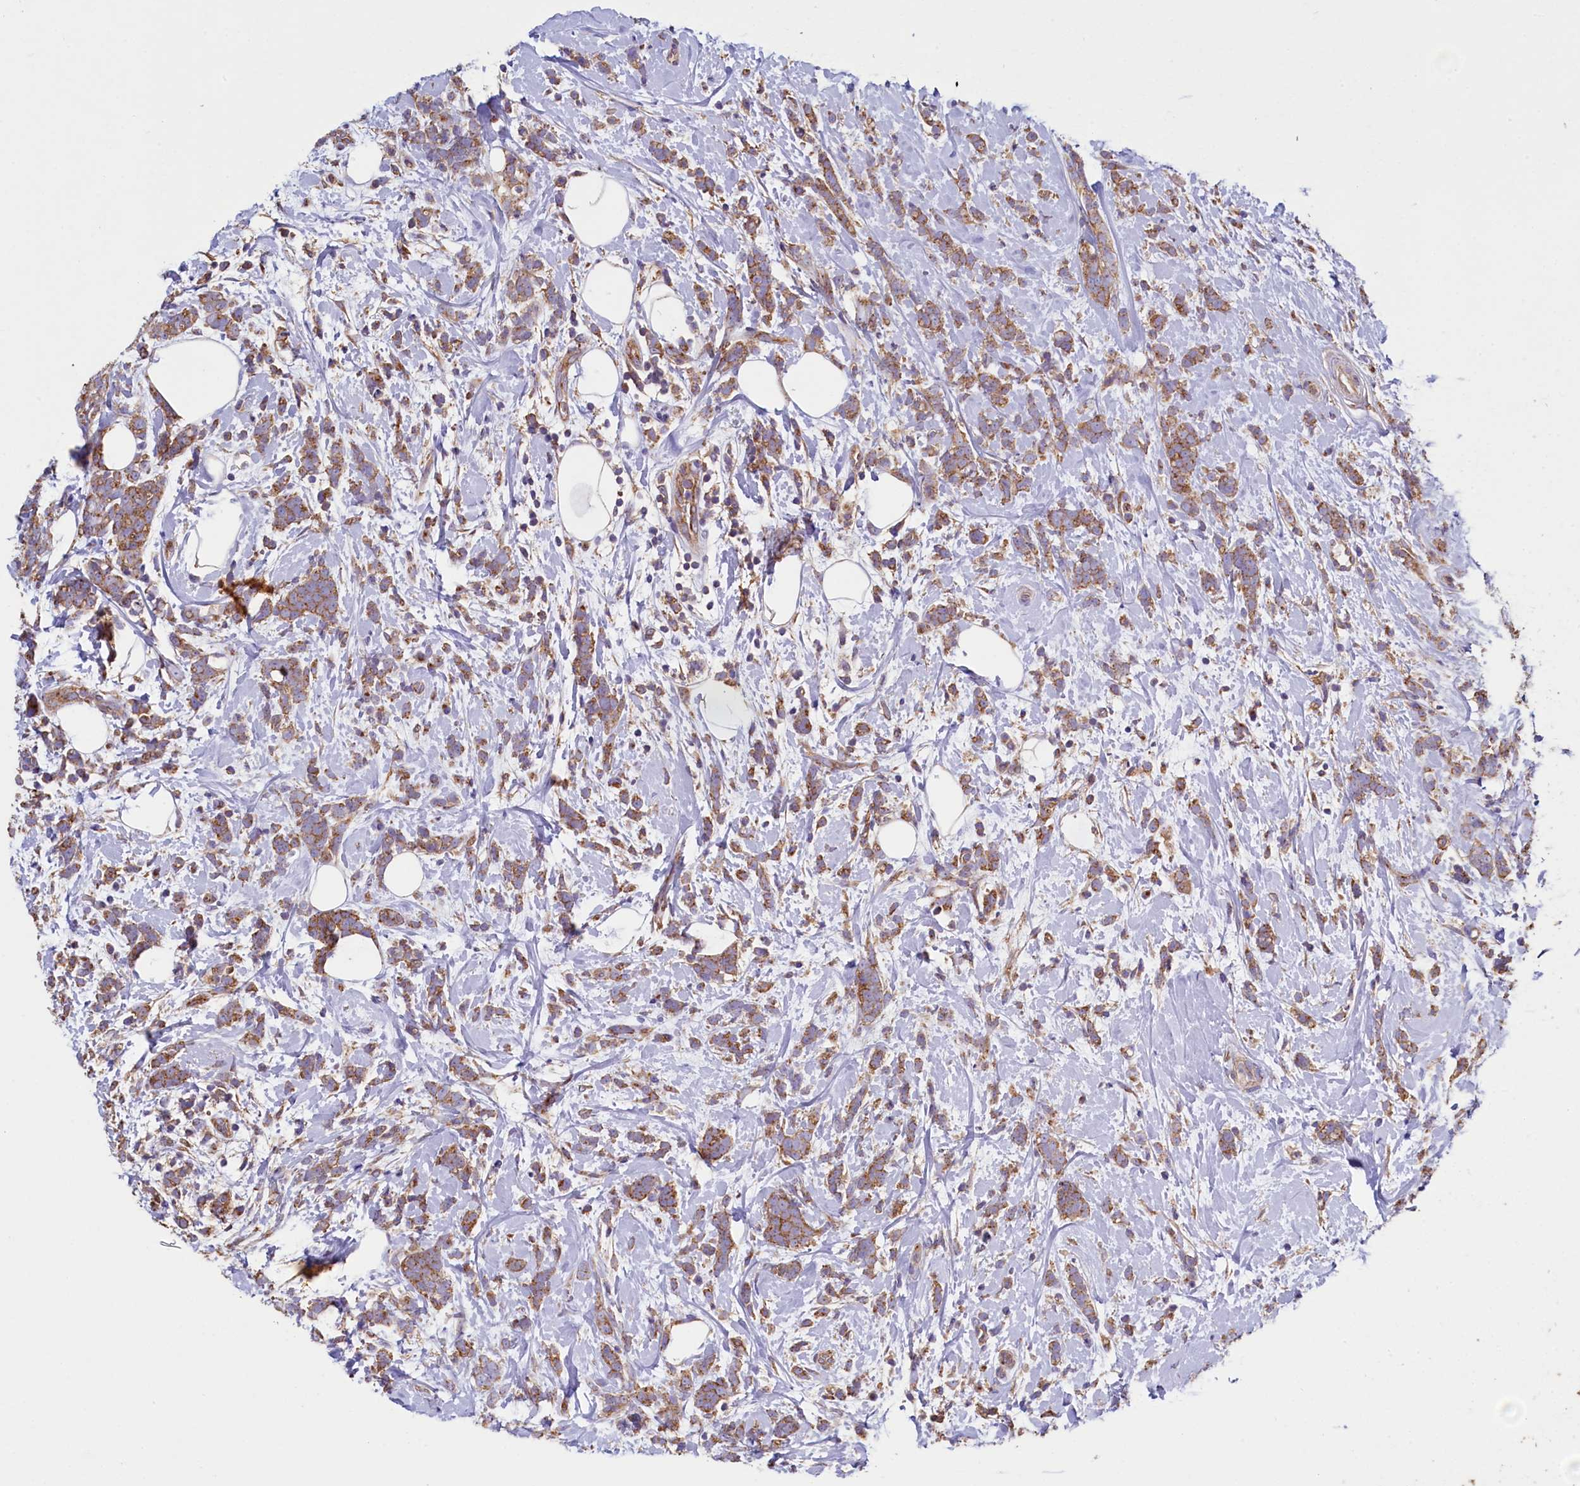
{"staining": {"intensity": "moderate", "quantity": ">75%", "location": "cytoplasmic/membranous"}, "tissue": "breast cancer", "cell_type": "Tumor cells", "image_type": "cancer", "snomed": [{"axis": "morphology", "description": "Lobular carcinoma"}, {"axis": "topography", "description": "Breast"}], "caption": "DAB (3,3'-diaminobenzidine) immunohistochemical staining of breast cancer reveals moderate cytoplasmic/membranous protein staining in approximately >75% of tumor cells. Using DAB (3,3'-diaminobenzidine) (brown) and hematoxylin (blue) stains, captured at high magnification using brightfield microscopy.", "gene": "GPR21", "patient": {"sex": "female", "age": 58}}